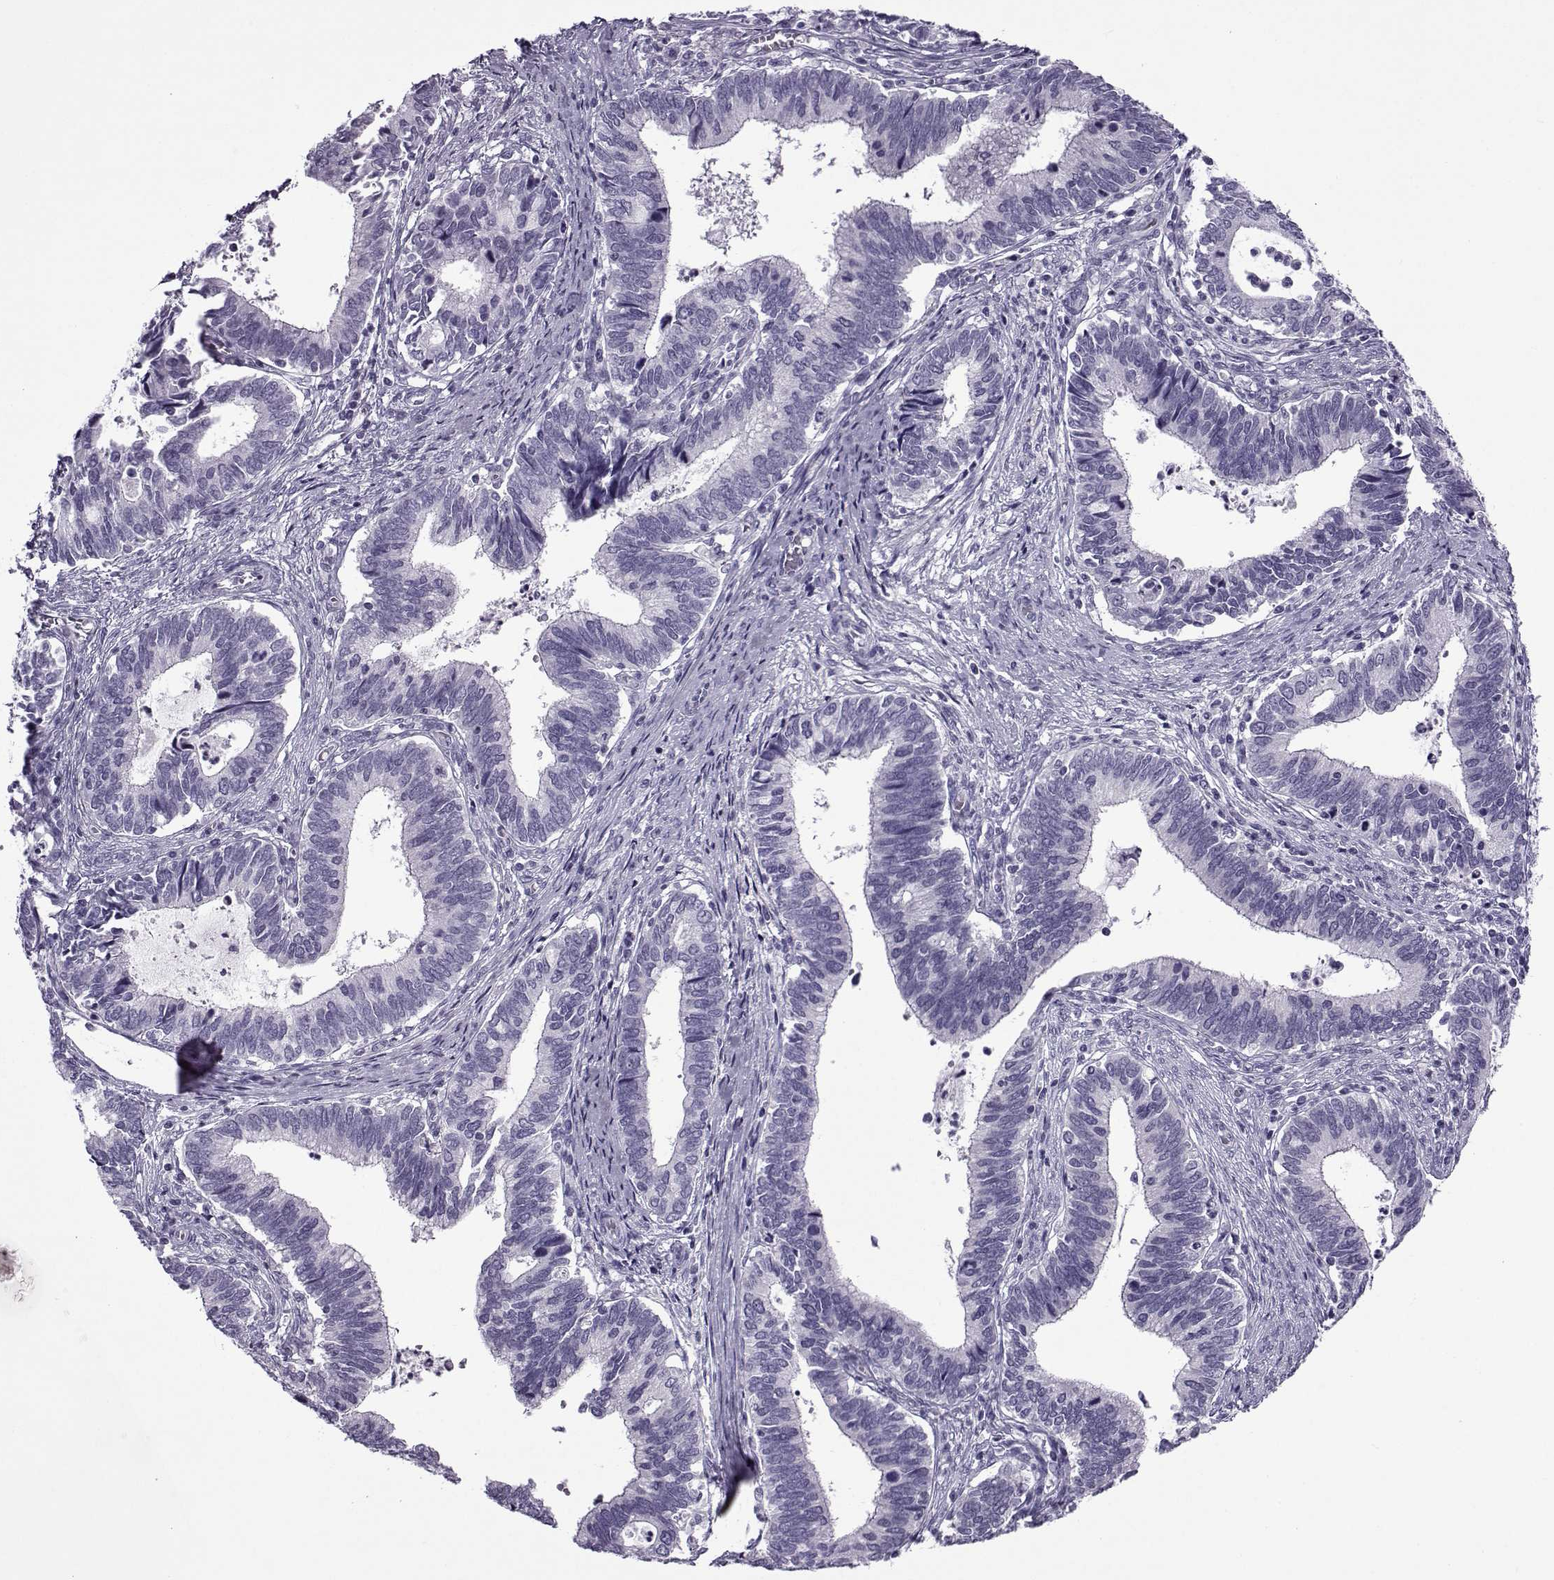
{"staining": {"intensity": "negative", "quantity": "none", "location": "none"}, "tissue": "cervical cancer", "cell_type": "Tumor cells", "image_type": "cancer", "snomed": [{"axis": "morphology", "description": "Adenocarcinoma, NOS"}, {"axis": "topography", "description": "Cervix"}], "caption": "Immunohistochemical staining of adenocarcinoma (cervical) reveals no significant expression in tumor cells. (Immunohistochemistry (ihc), brightfield microscopy, high magnification).", "gene": "OIP5", "patient": {"sex": "female", "age": 42}}